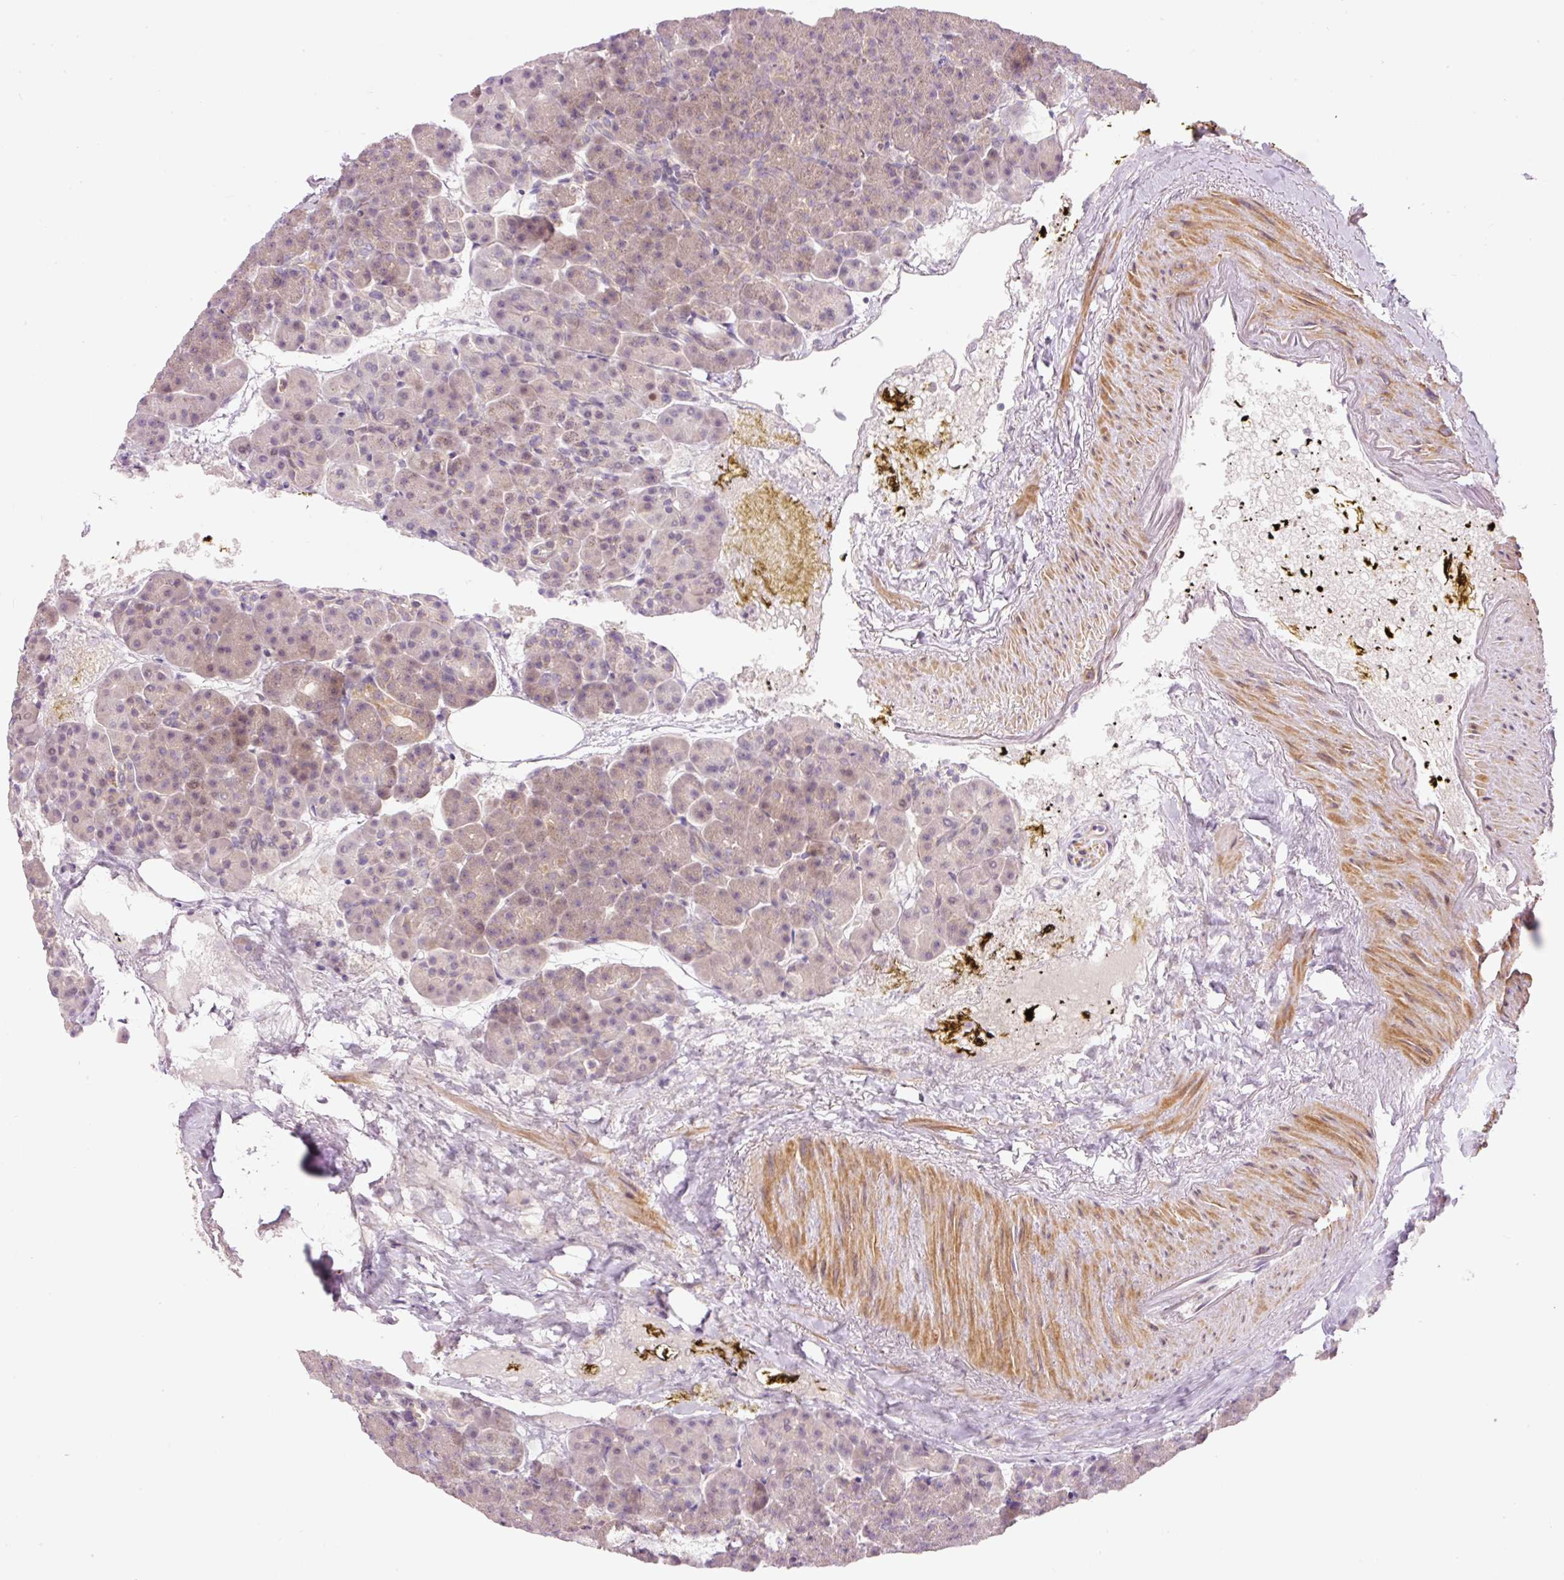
{"staining": {"intensity": "weak", "quantity": "25%-75%", "location": "cytoplasmic/membranous"}, "tissue": "pancreas", "cell_type": "Exocrine glandular cells", "image_type": "normal", "snomed": [{"axis": "morphology", "description": "Normal tissue, NOS"}, {"axis": "topography", "description": "Pancreas"}], "caption": "IHC image of unremarkable pancreas stained for a protein (brown), which demonstrates low levels of weak cytoplasmic/membranous staining in about 25%-75% of exocrine glandular cells.", "gene": "SLC29A3", "patient": {"sex": "female", "age": 74}}